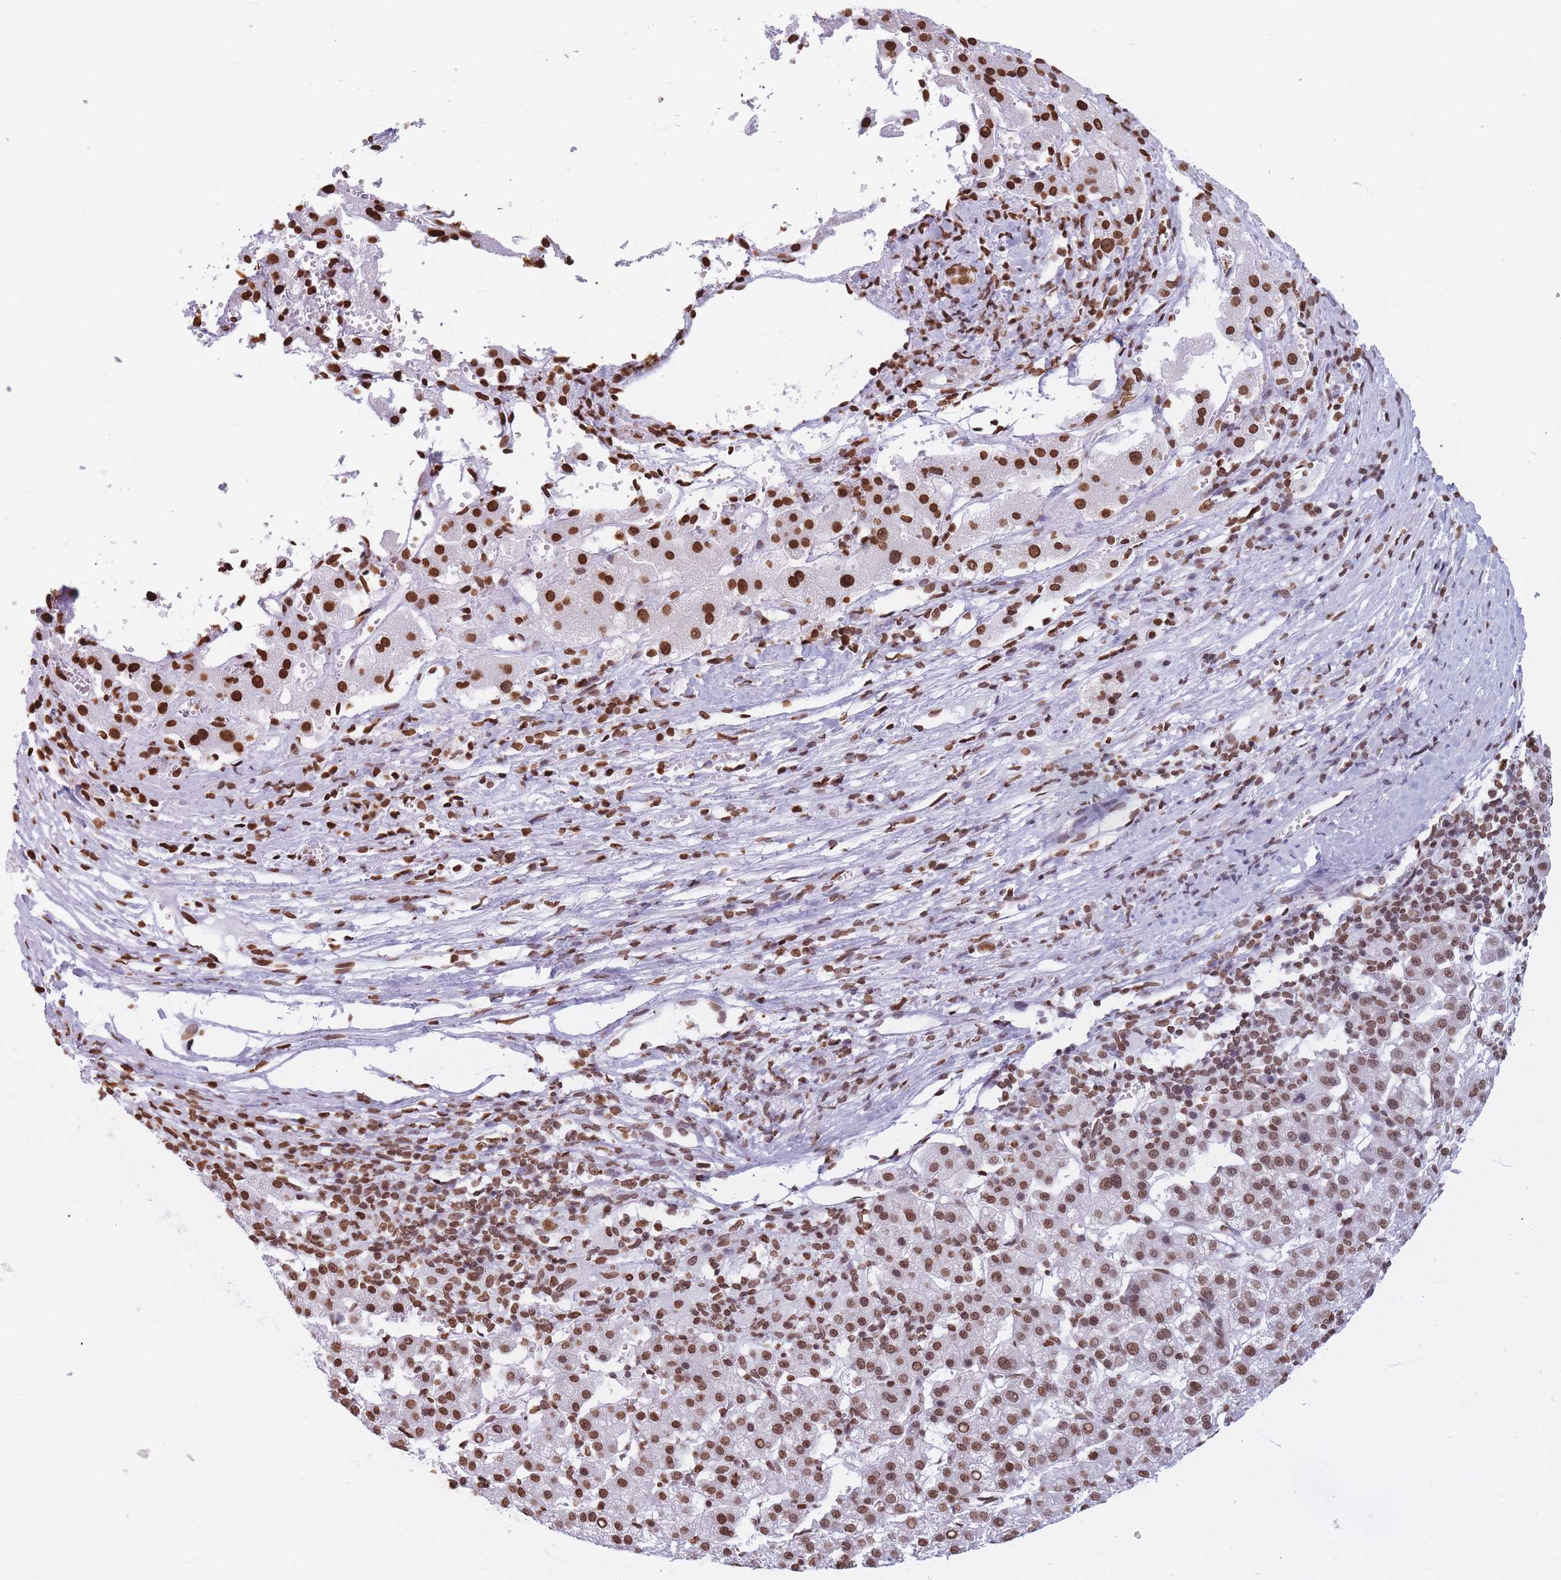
{"staining": {"intensity": "moderate", "quantity": ">75%", "location": "nuclear"}, "tissue": "liver cancer", "cell_type": "Tumor cells", "image_type": "cancer", "snomed": [{"axis": "morphology", "description": "Carcinoma, Hepatocellular, NOS"}, {"axis": "topography", "description": "Liver"}], "caption": "Liver cancer (hepatocellular carcinoma) was stained to show a protein in brown. There is medium levels of moderate nuclear expression in approximately >75% of tumor cells. (IHC, brightfield microscopy, high magnification).", "gene": "RYK", "patient": {"sex": "female", "age": 58}}